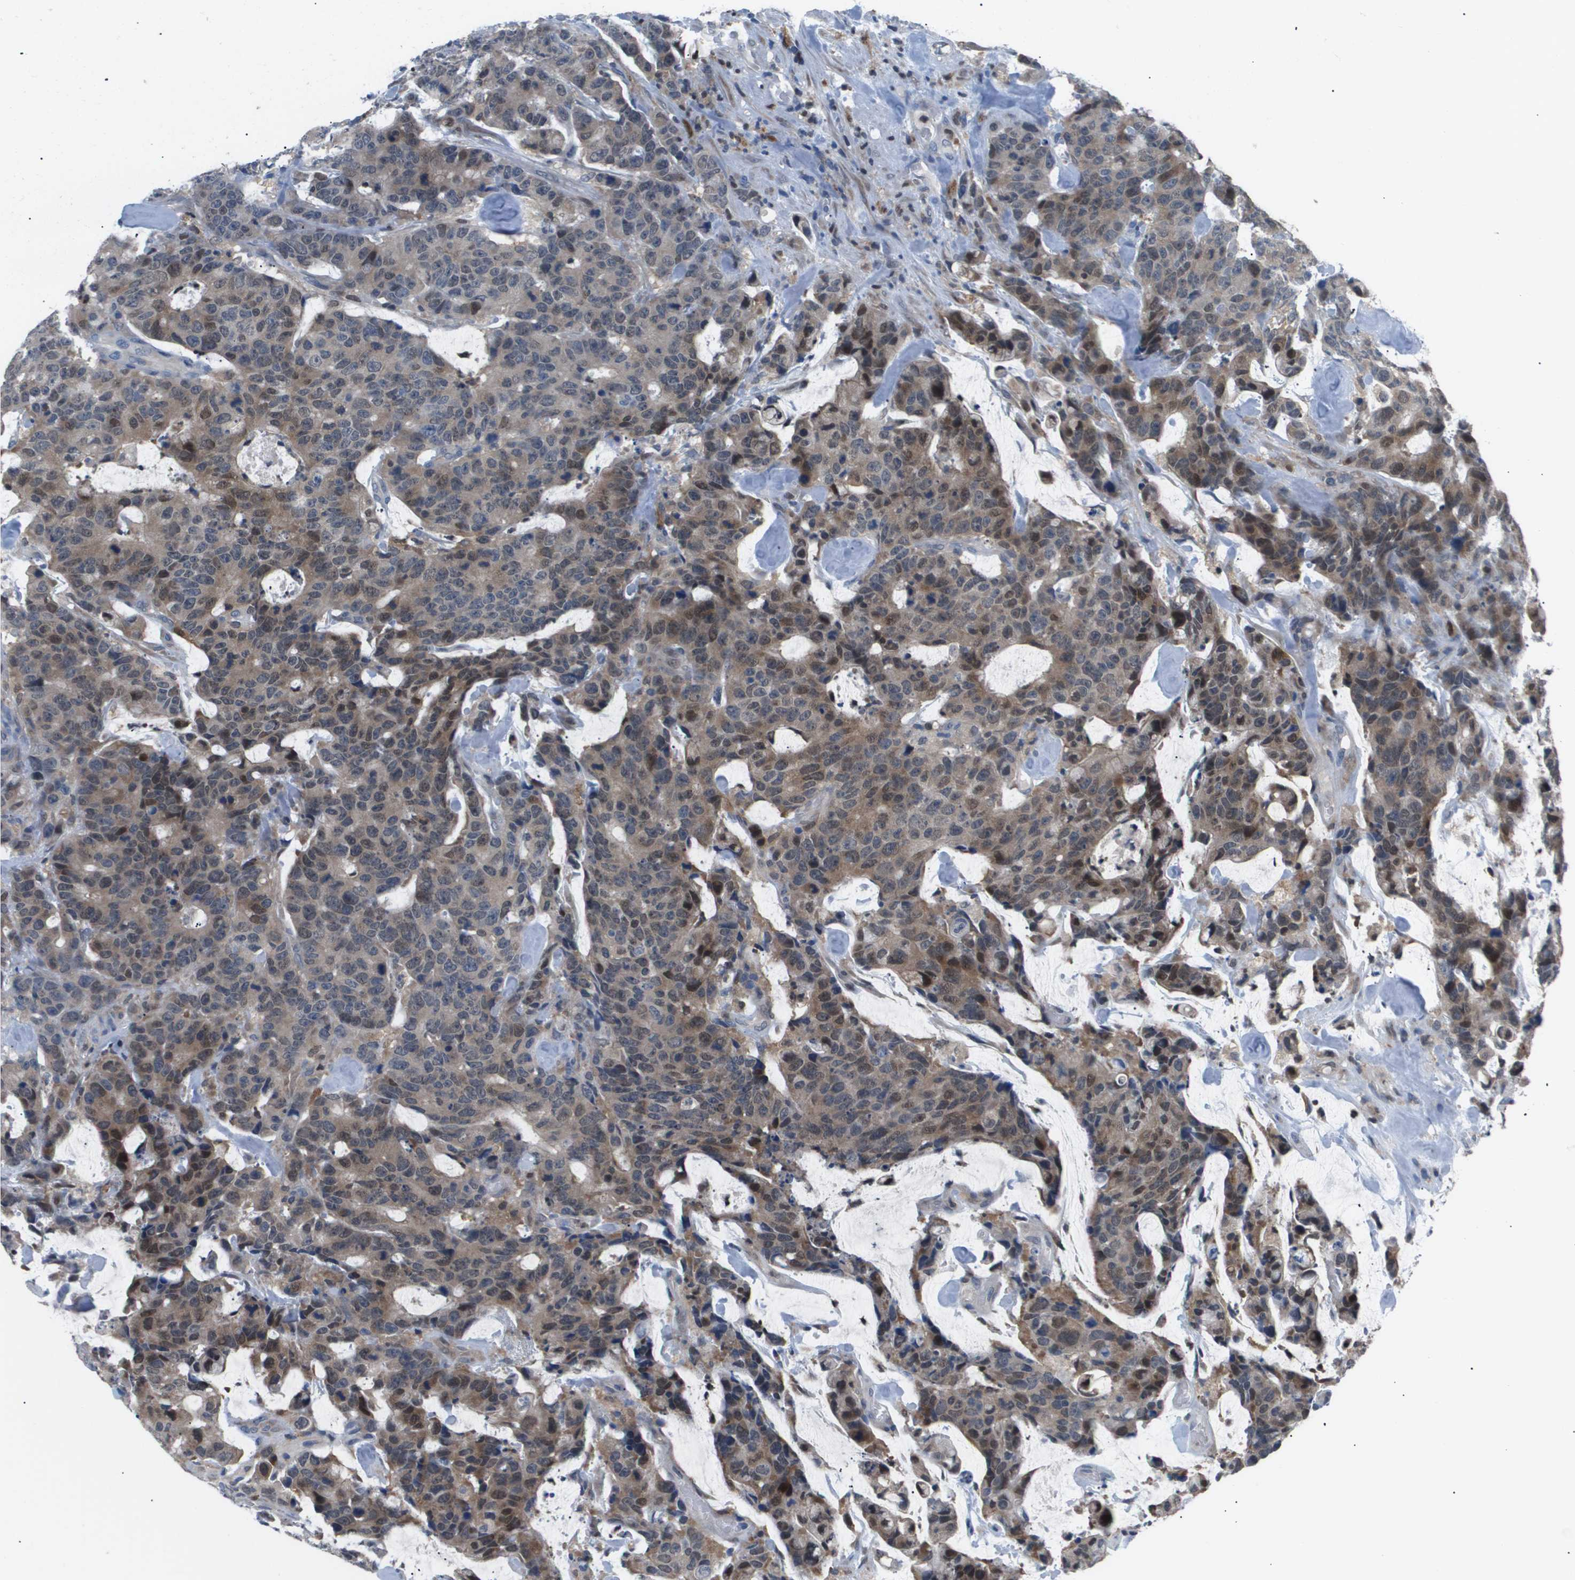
{"staining": {"intensity": "moderate", "quantity": "25%-75%", "location": "cytoplasmic/membranous,nuclear"}, "tissue": "colorectal cancer", "cell_type": "Tumor cells", "image_type": "cancer", "snomed": [{"axis": "morphology", "description": "Adenocarcinoma, NOS"}, {"axis": "topography", "description": "Colon"}], "caption": "Tumor cells exhibit medium levels of moderate cytoplasmic/membranous and nuclear positivity in approximately 25%-75% of cells in colorectal cancer.", "gene": "AKR1A1", "patient": {"sex": "female", "age": 86}}